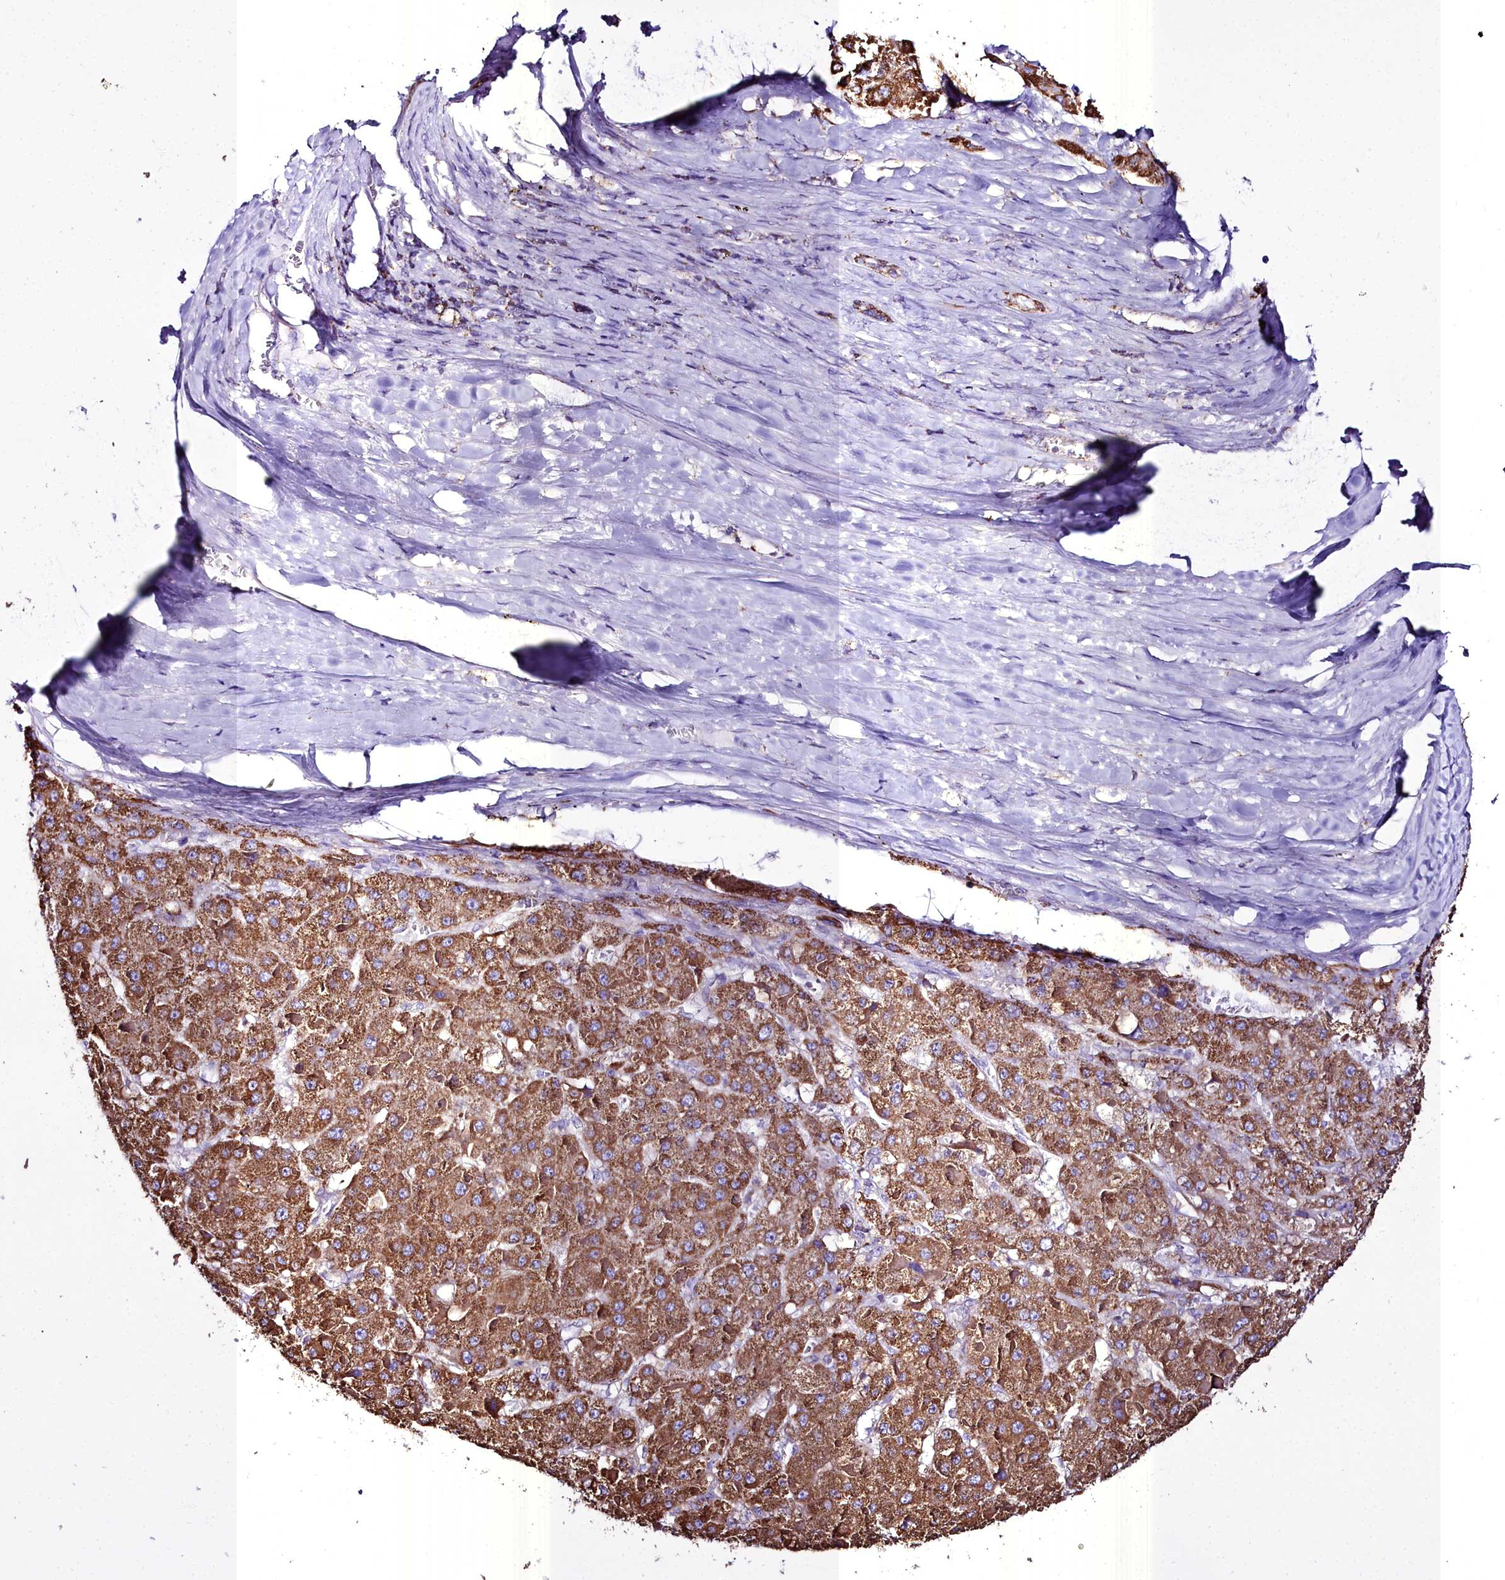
{"staining": {"intensity": "strong", "quantity": ">75%", "location": "cytoplasmic/membranous"}, "tissue": "liver cancer", "cell_type": "Tumor cells", "image_type": "cancer", "snomed": [{"axis": "morphology", "description": "Carcinoma, Hepatocellular, NOS"}, {"axis": "topography", "description": "Liver"}], "caption": "Hepatocellular carcinoma (liver) tissue reveals strong cytoplasmic/membranous positivity in about >75% of tumor cells", "gene": "WDFY3", "patient": {"sex": "female", "age": 73}}